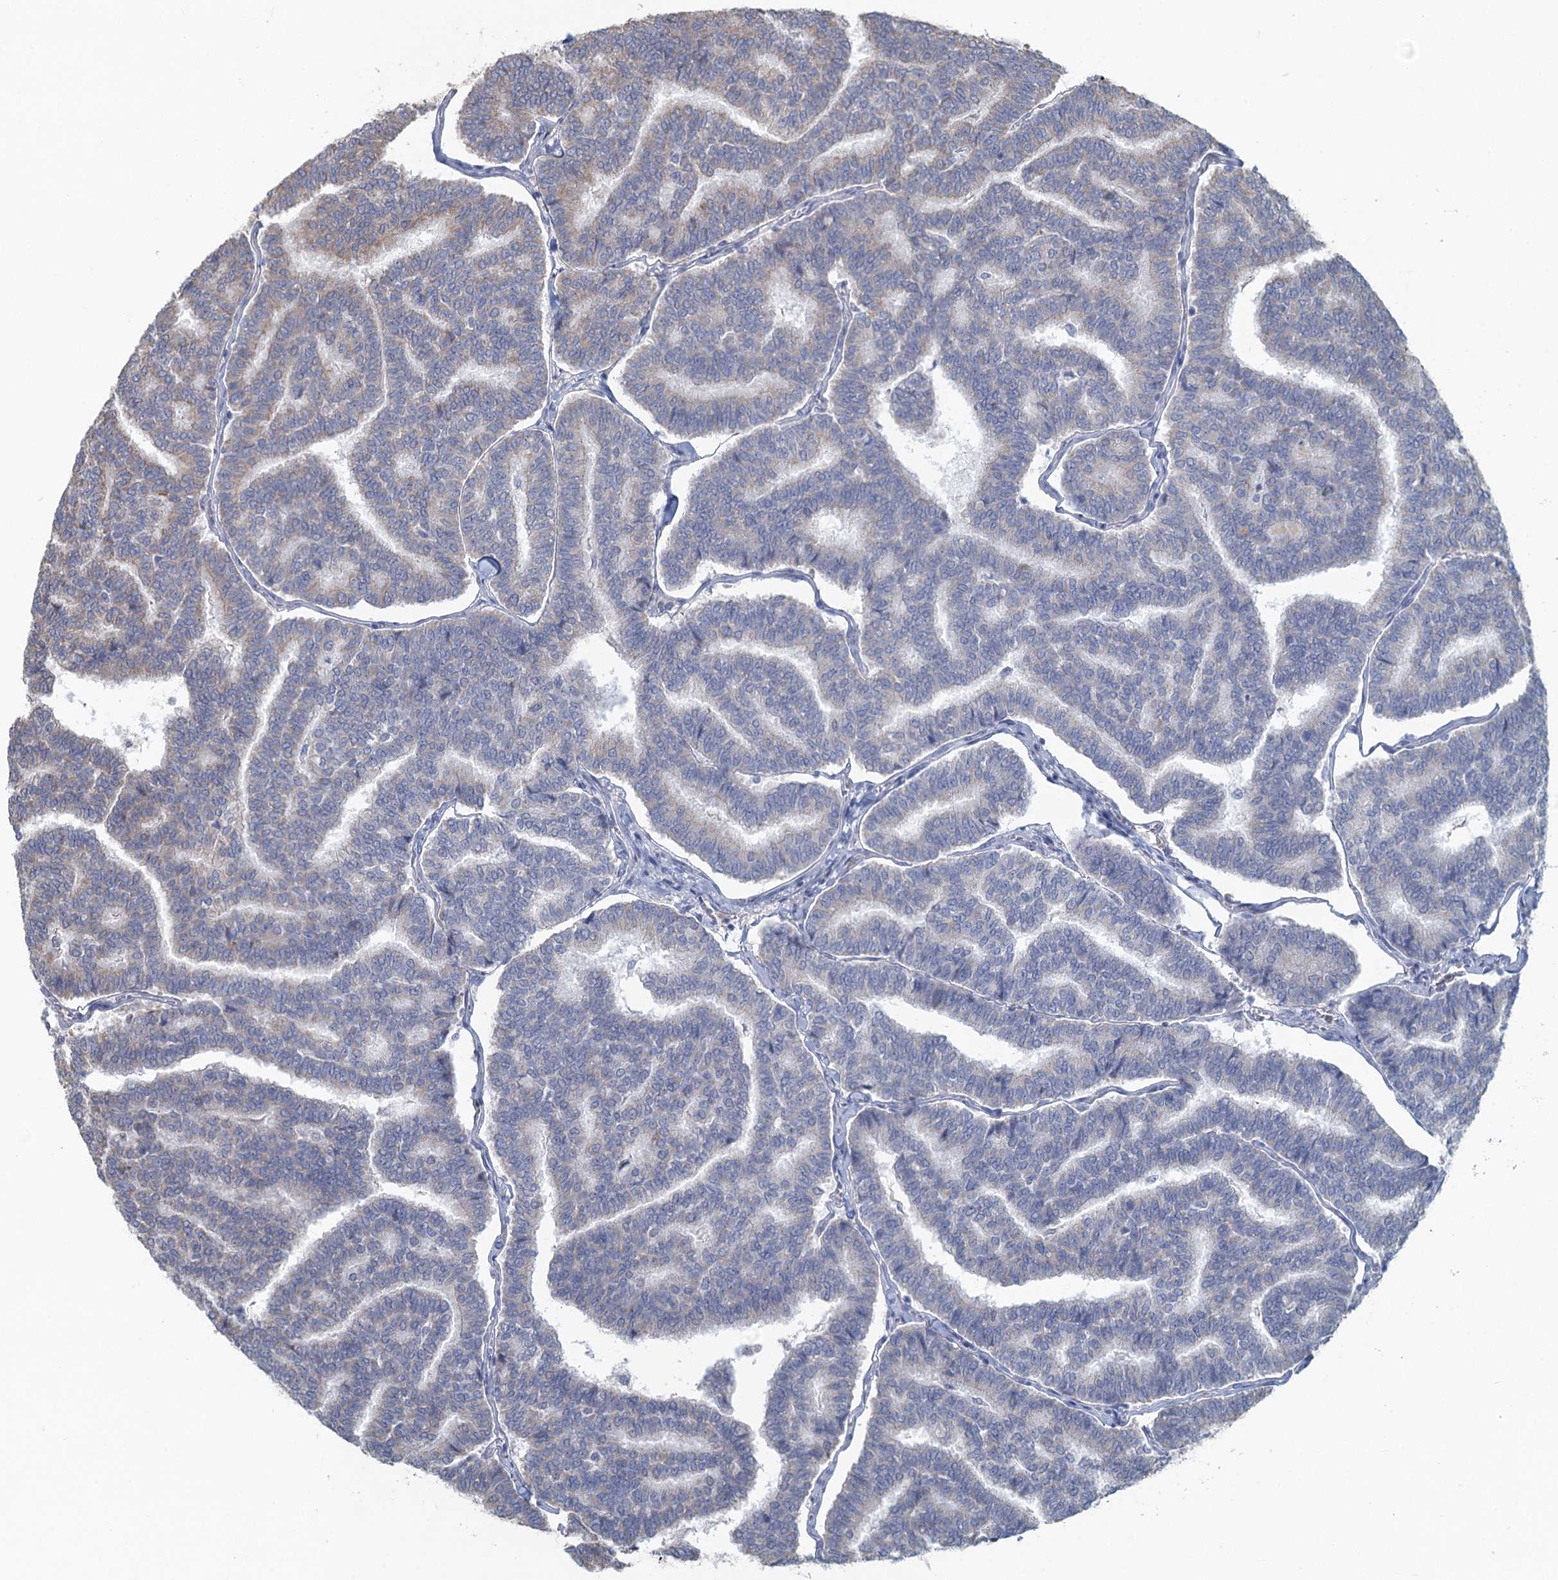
{"staining": {"intensity": "negative", "quantity": "none", "location": "none"}, "tissue": "thyroid cancer", "cell_type": "Tumor cells", "image_type": "cancer", "snomed": [{"axis": "morphology", "description": "Papillary adenocarcinoma, NOS"}, {"axis": "topography", "description": "Thyroid gland"}], "caption": "High power microscopy histopathology image of an IHC photomicrograph of thyroid cancer, revealing no significant expression in tumor cells.", "gene": "TEX35", "patient": {"sex": "female", "age": 35}}